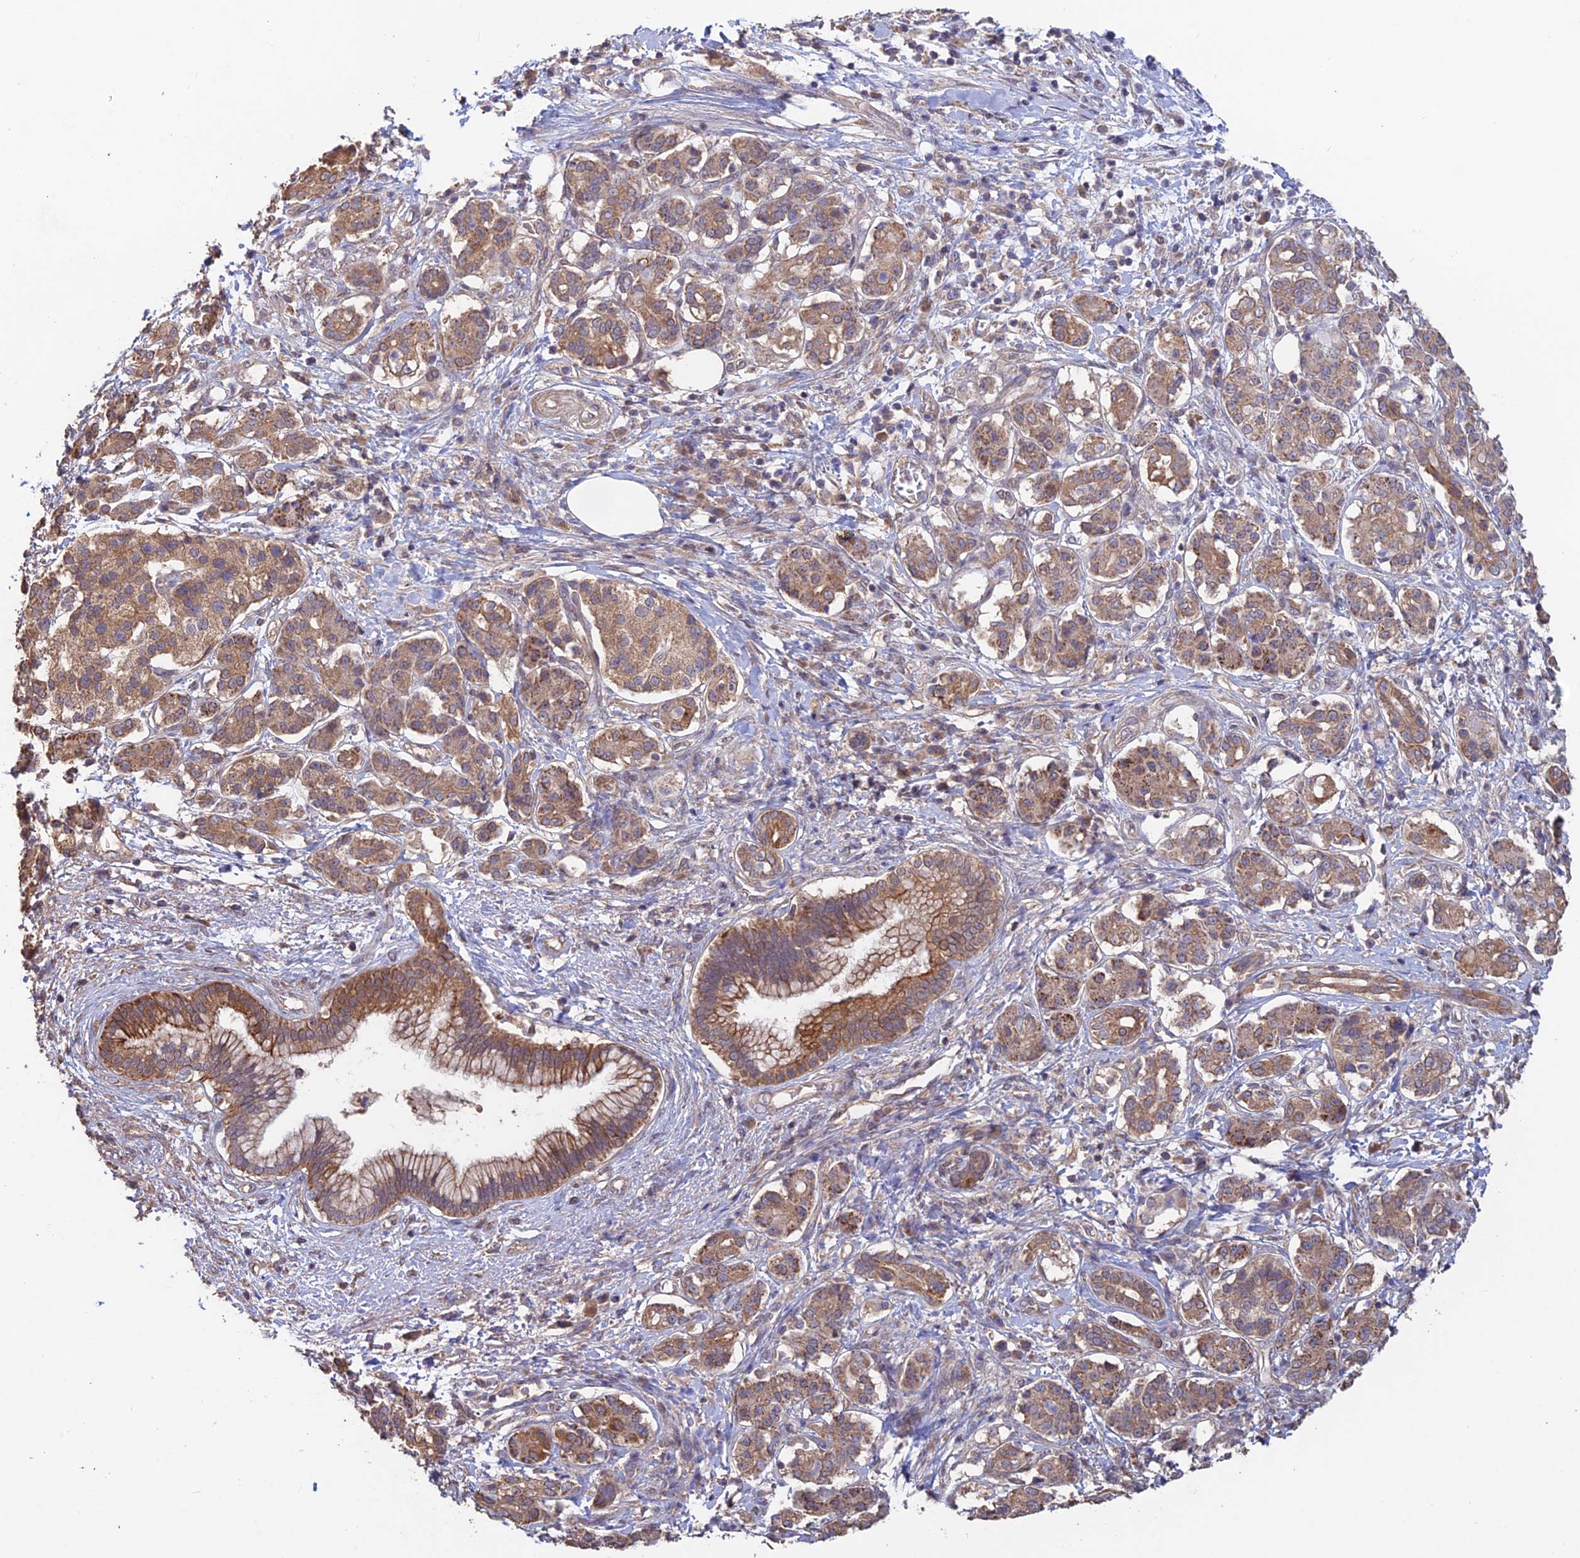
{"staining": {"intensity": "moderate", "quantity": ">75%", "location": "cytoplasmic/membranous"}, "tissue": "pancreatic cancer", "cell_type": "Tumor cells", "image_type": "cancer", "snomed": [{"axis": "morphology", "description": "Adenocarcinoma, NOS"}, {"axis": "topography", "description": "Pancreas"}], "caption": "Tumor cells exhibit moderate cytoplasmic/membranous staining in about >75% of cells in pancreatic adenocarcinoma. (Stains: DAB (3,3'-diaminobenzidine) in brown, nuclei in blue, Microscopy: brightfield microscopy at high magnification).", "gene": "SHISA5", "patient": {"sex": "female", "age": 73}}